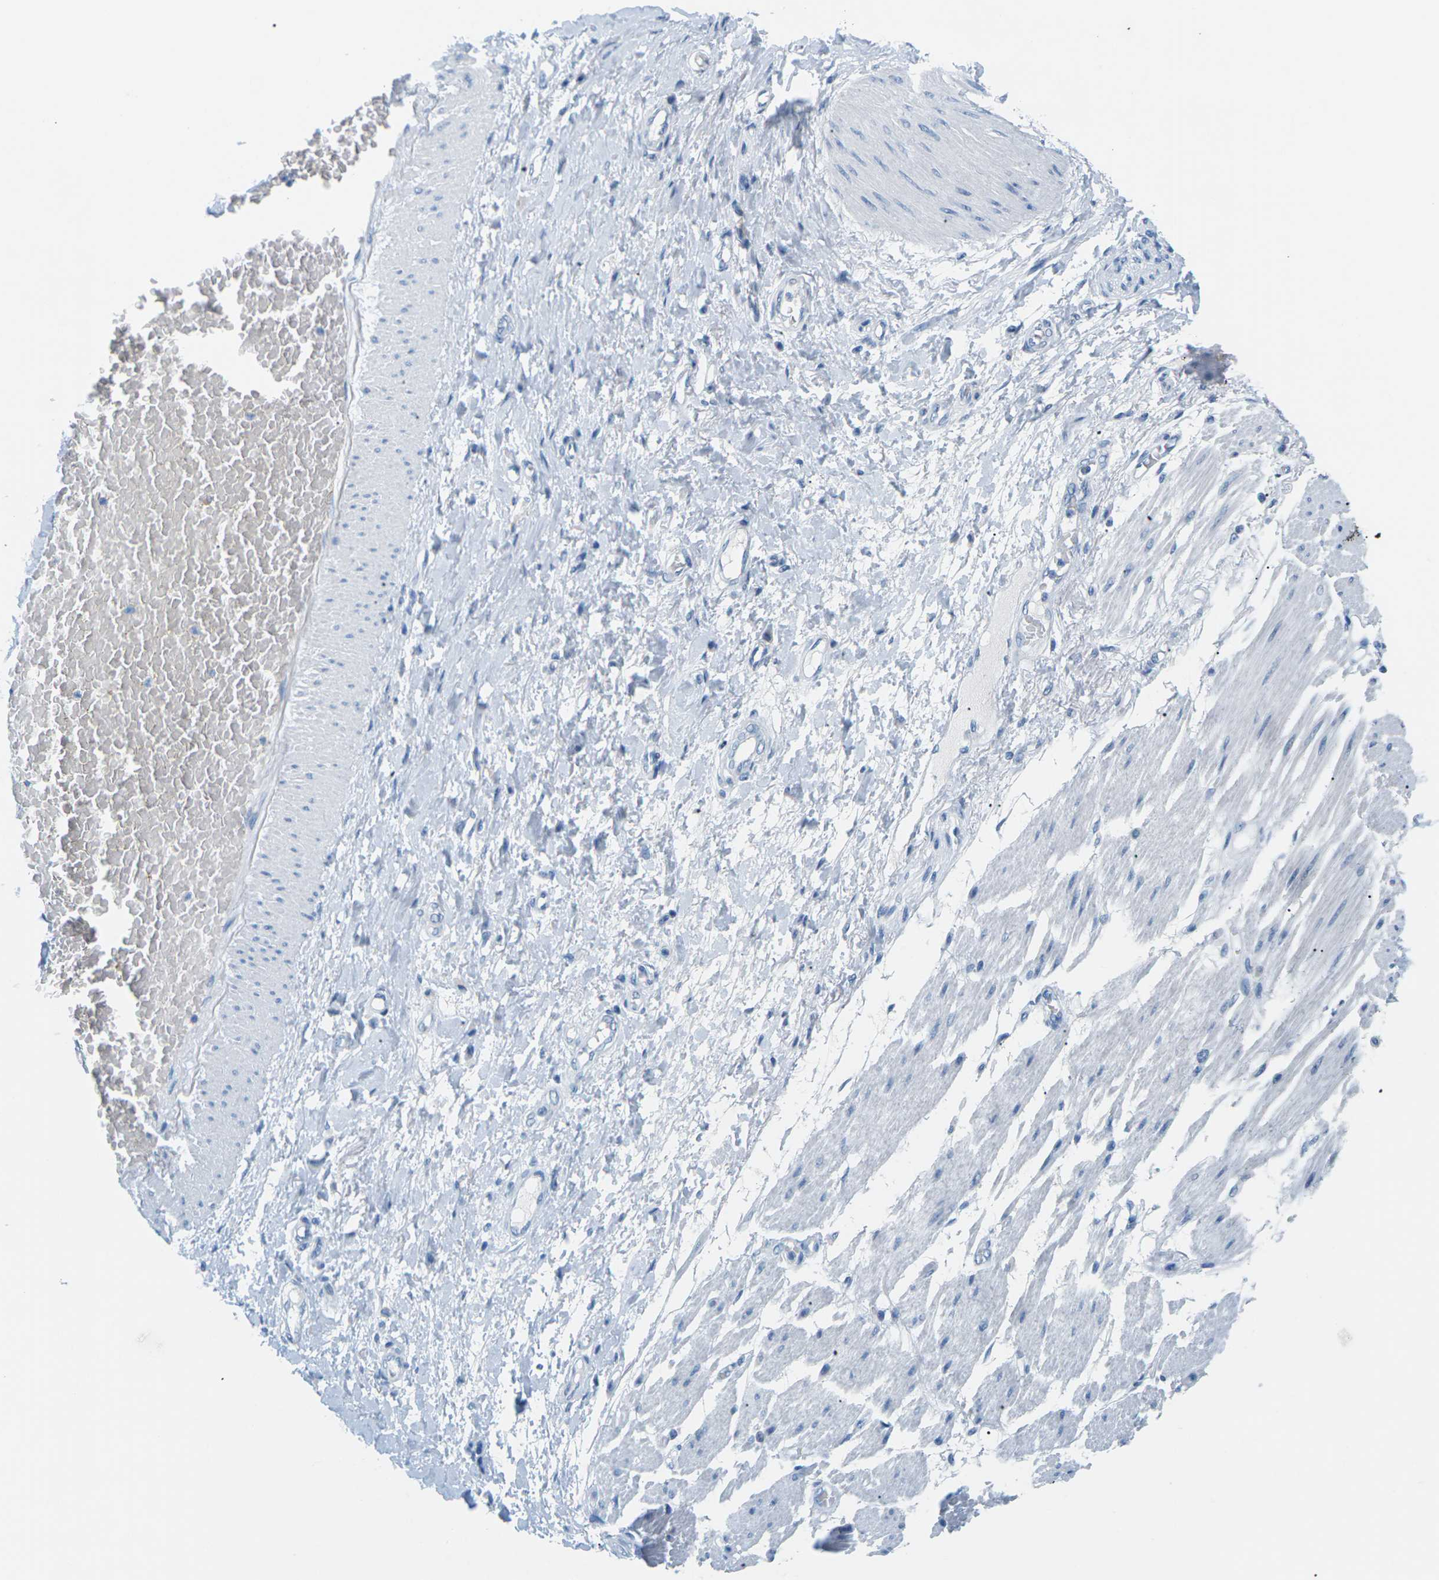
{"staining": {"intensity": "negative", "quantity": "none", "location": "none"}, "tissue": "adipose tissue", "cell_type": "Adipocytes", "image_type": "normal", "snomed": [{"axis": "morphology", "description": "Normal tissue, NOS"}, {"axis": "morphology", "description": "Adenocarcinoma, NOS"}, {"axis": "topography", "description": "Esophagus"}], "caption": "High power microscopy photomicrograph of an IHC histopathology image of normal adipose tissue, revealing no significant positivity in adipocytes. The staining is performed using DAB (3,3'-diaminobenzidine) brown chromogen with nuclei counter-stained in using hematoxylin.", "gene": "SLC12A1", "patient": {"sex": "male", "age": 62}}